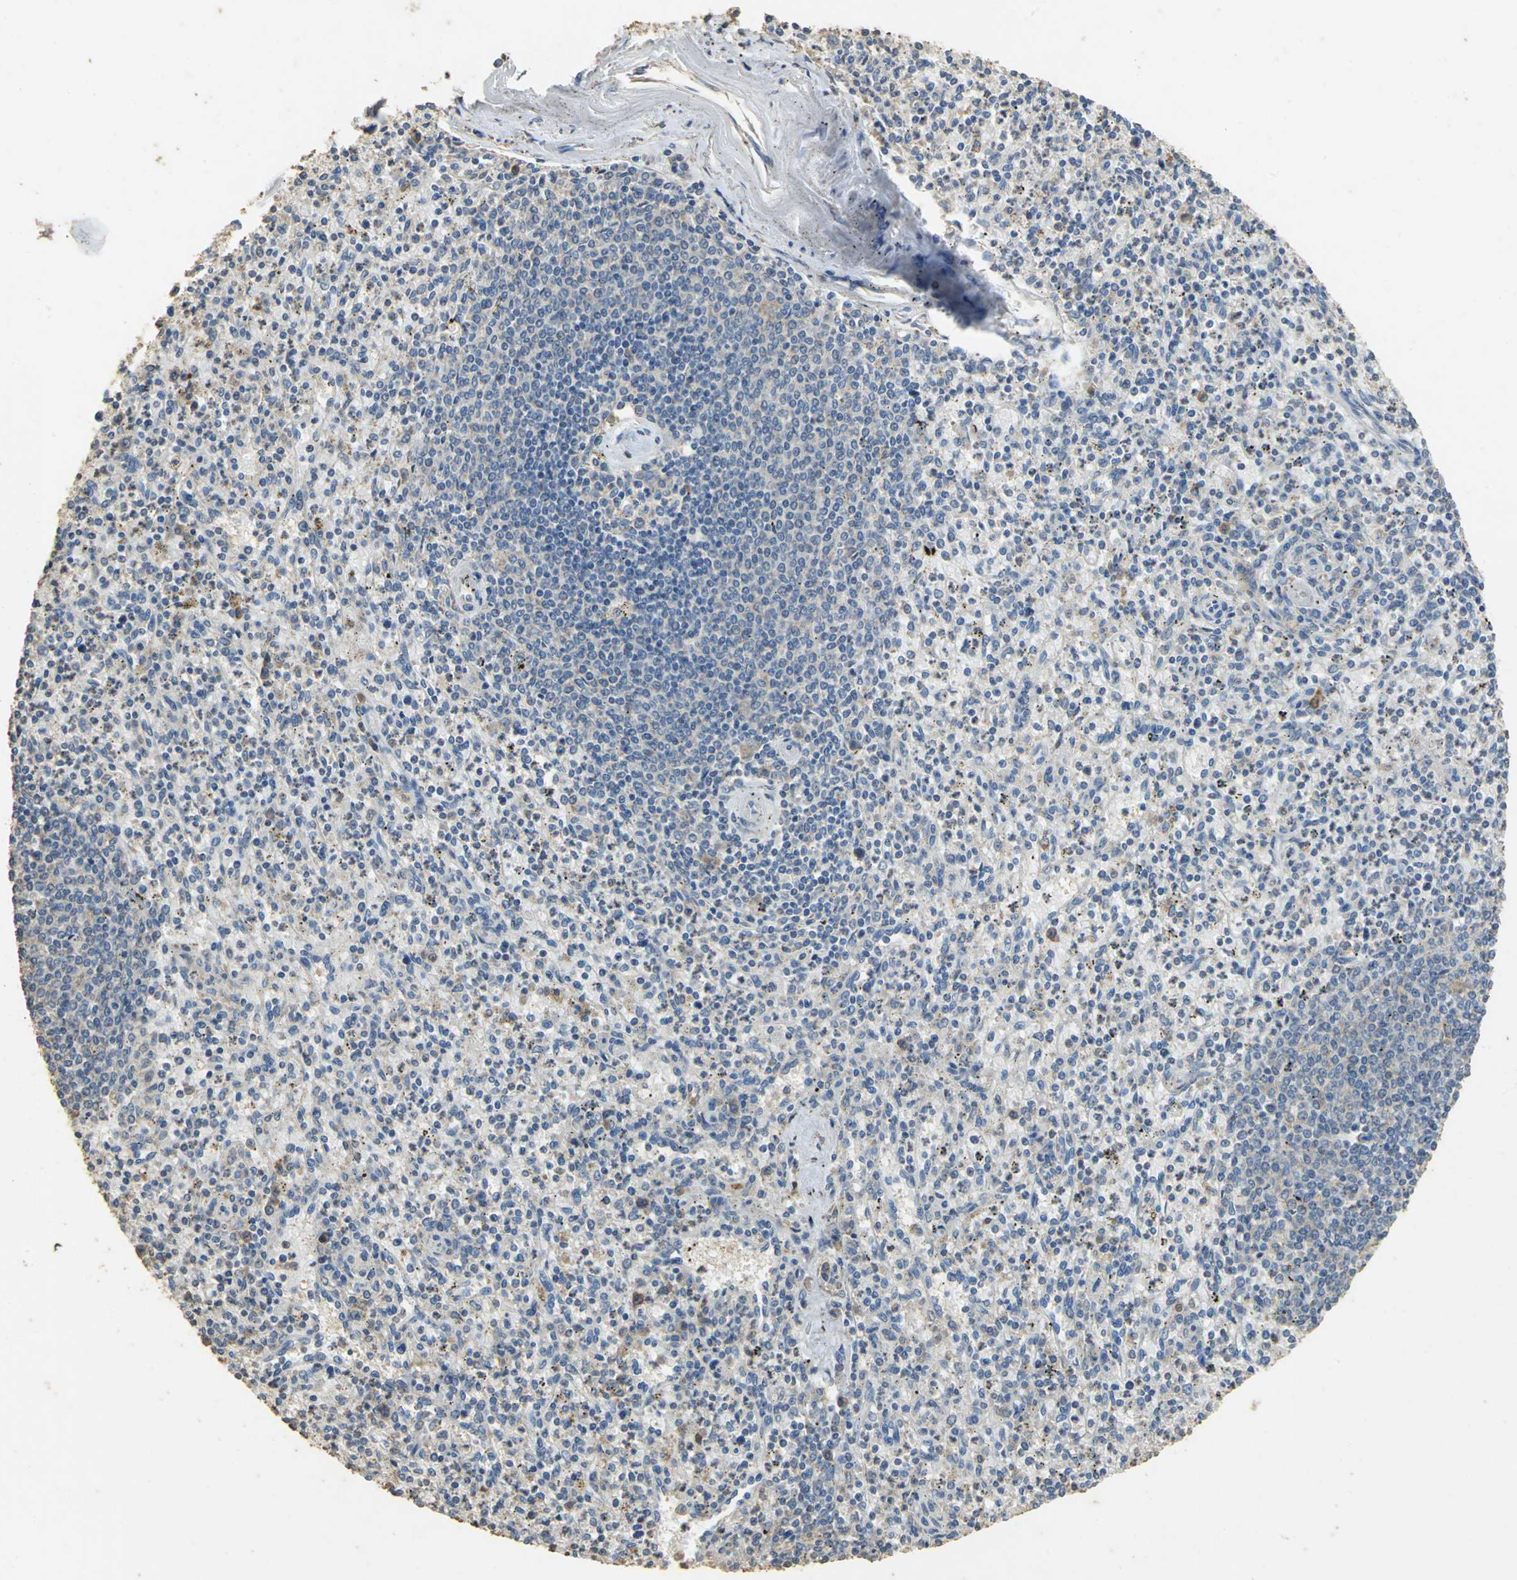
{"staining": {"intensity": "moderate", "quantity": "<25%", "location": "cytoplasmic/membranous"}, "tissue": "spleen", "cell_type": "Cells in red pulp", "image_type": "normal", "snomed": [{"axis": "morphology", "description": "Normal tissue, NOS"}, {"axis": "topography", "description": "Spleen"}], "caption": "Immunohistochemistry photomicrograph of unremarkable human spleen stained for a protein (brown), which exhibits low levels of moderate cytoplasmic/membranous staining in approximately <25% of cells in red pulp.", "gene": "ACSL4", "patient": {"sex": "male", "age": 72}}